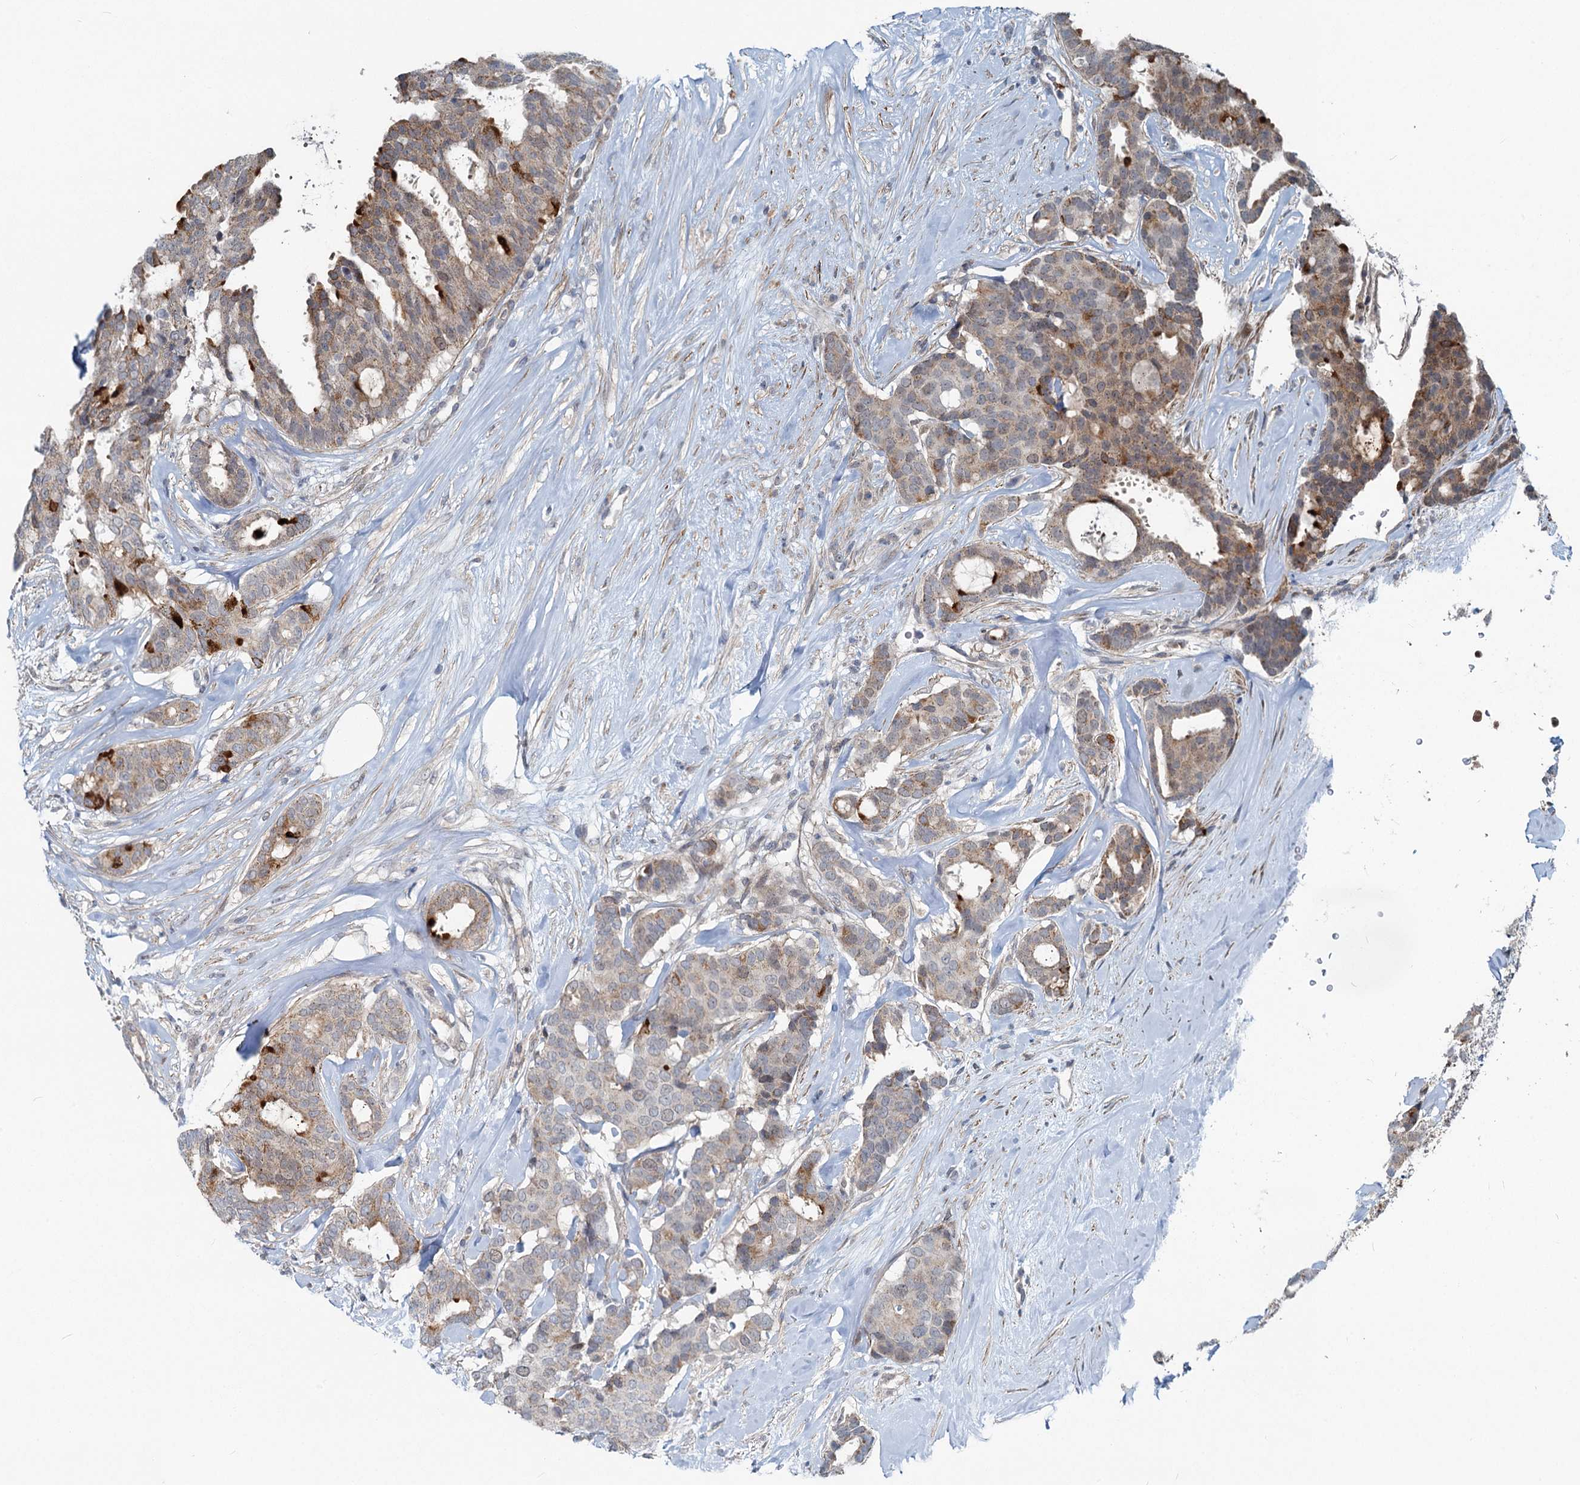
{"staining": {"intensity": "weak", "quantity": "<25%", "location": "cytoplasmic/membranous"}, "tissue": "breast cancer", "cell_type": "Tumor cells", "image_type": "cancer", "snomed": [{"axis": "morphology", "description": "Duct carcinoma"}, {"axis": "topography", "description": "Breast"}], "caption": "Protein analysis of breast infiltrating ductal carcinoma exhibits no significant positivity in tumor cells. The staining was performed using DAB (3,3'-diaminobenzidine) to visualize the protein expression in brown, while the nuclei were stained in blue with hematoxylin (Magnification: 20x).", "gene": "ADCY2", "patient": {"sex": "female", "age": 75}}